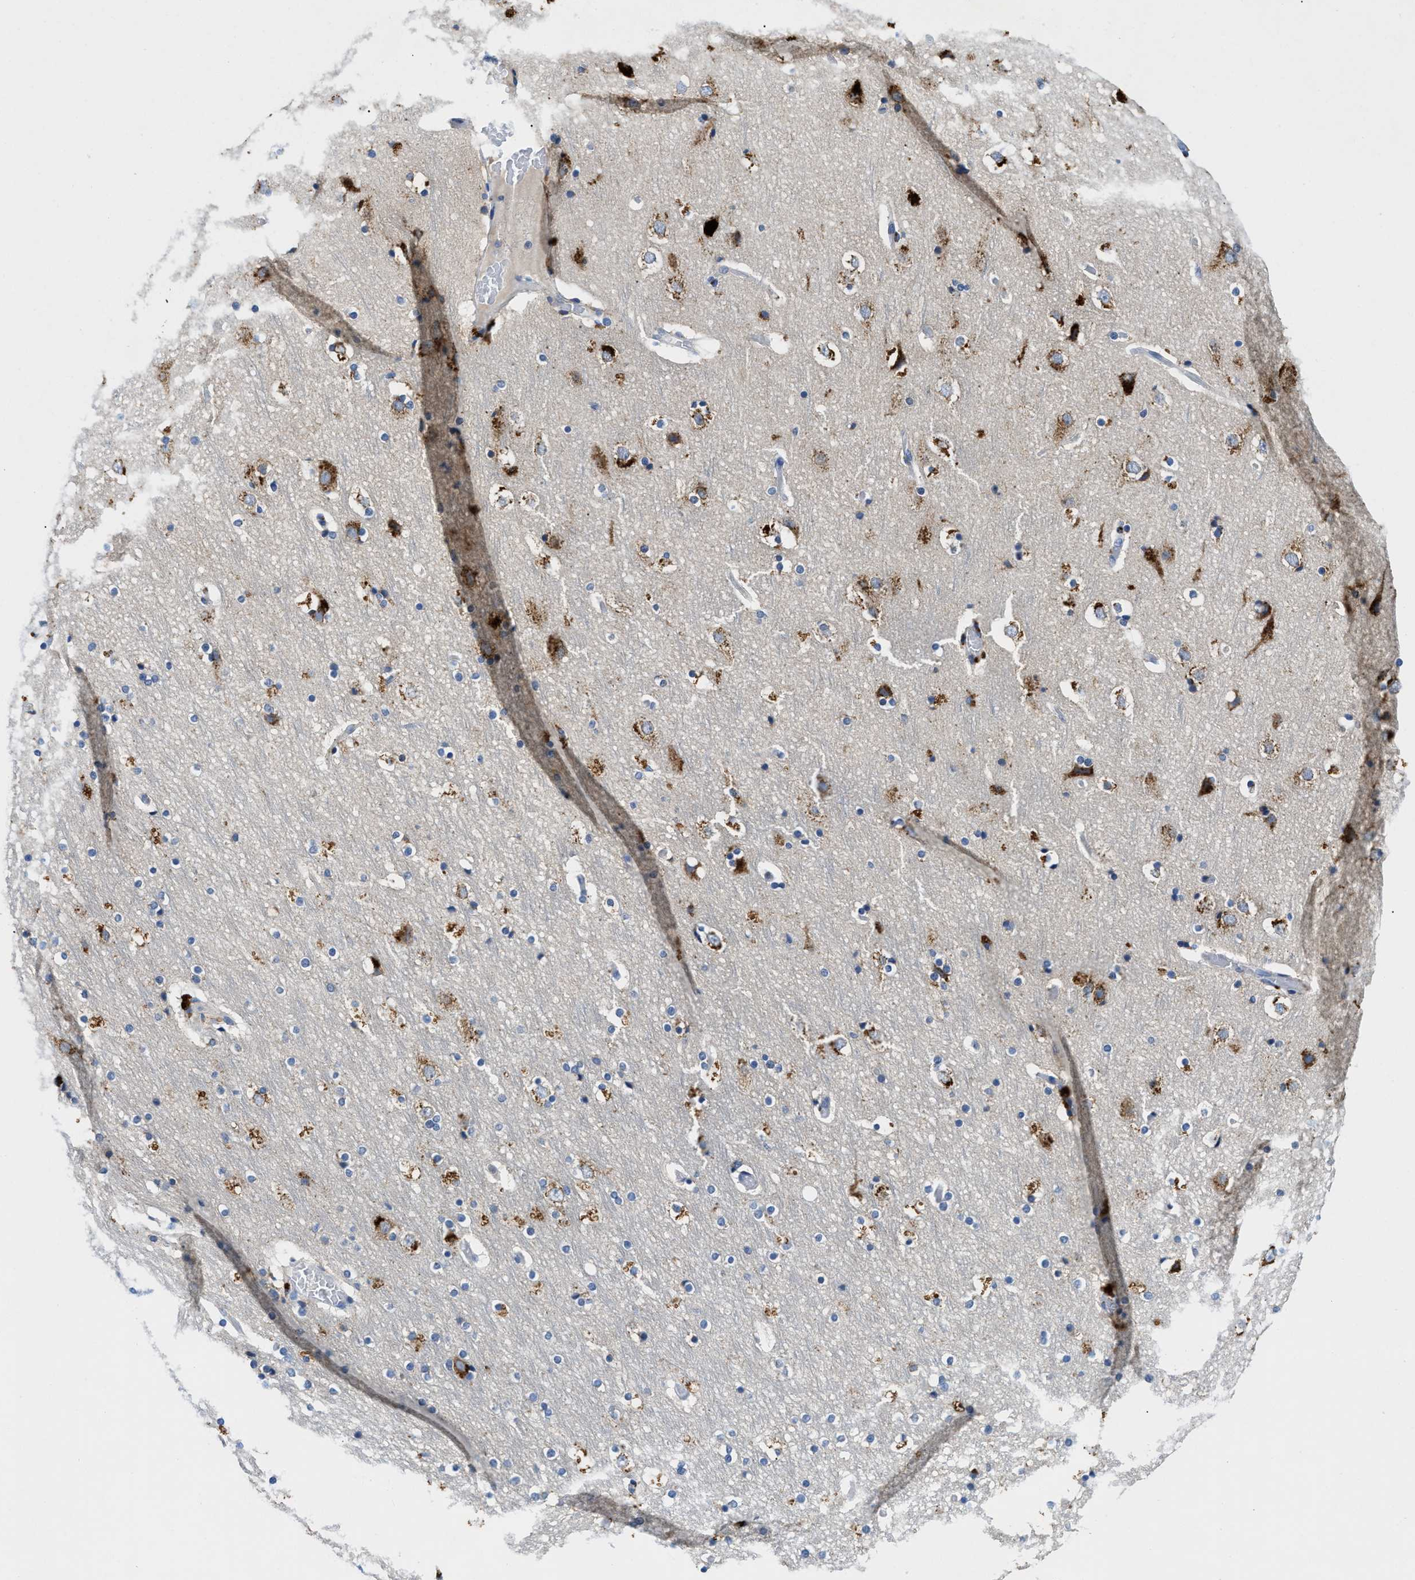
{"staining": {"intensity": "weak", "quantity": "25%-75%", "location": "cytoplasmic/membranous"}, "tissue": "cerebral cortex", "cell_type": "Endothelial cells", "image_type": "normal", "snomed": [{"axis": "morphology", "description": "Normal tissue, NOS"}, {"axis": "topography", "description": "Cerebral cortex"}], "caption": "A photomicrograph showing weak cytoplasmic/membranous expression in about 25%-75% of endothelial cells in normal cerebral cortex, as visualized by brown immunohistochemical staining.", "gene": "TSPAN3", "patient": {"sex": "male", "age": 57}}